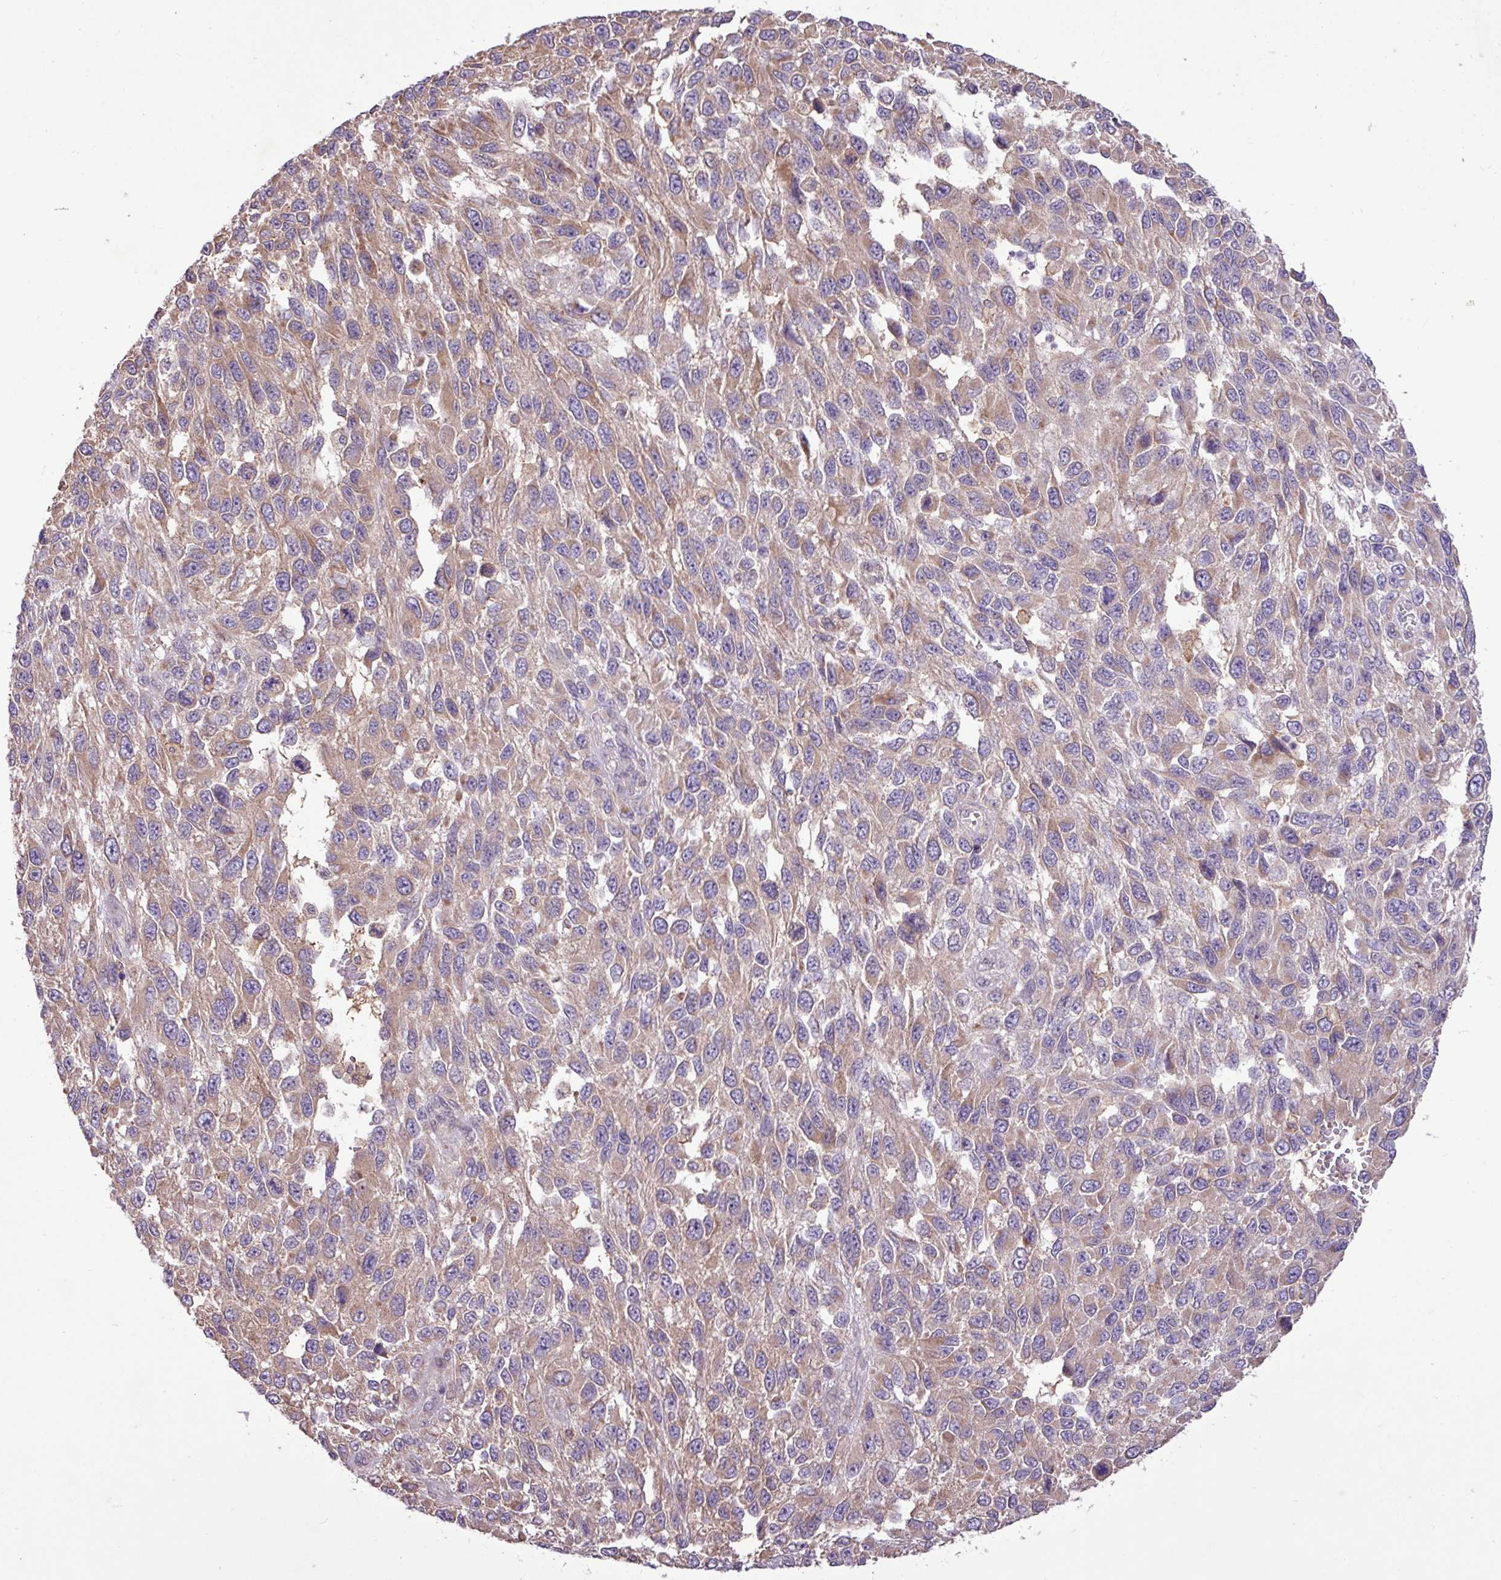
{"staining": {"intensity": "weak", "quantity": "25%-75%", "location": "cytoplasmic/membranous"}, "tissue": "melanoma", "cell_type": "Tumor cells", "image_type": "cancer", "snomed": [{"axis": "morphology", "description": "Malignant melanoma, NOS"}, {"axis": "topography", "description": "Skin"}], "caption": "This is a photomicrograph of immunohistochemistry staining of melanoma, which shows weak expression in the cytoplasmic/membranous of tumor cells.", "gene": "ARHGEF25", "patient": {"sex": "female", "age": 96}}